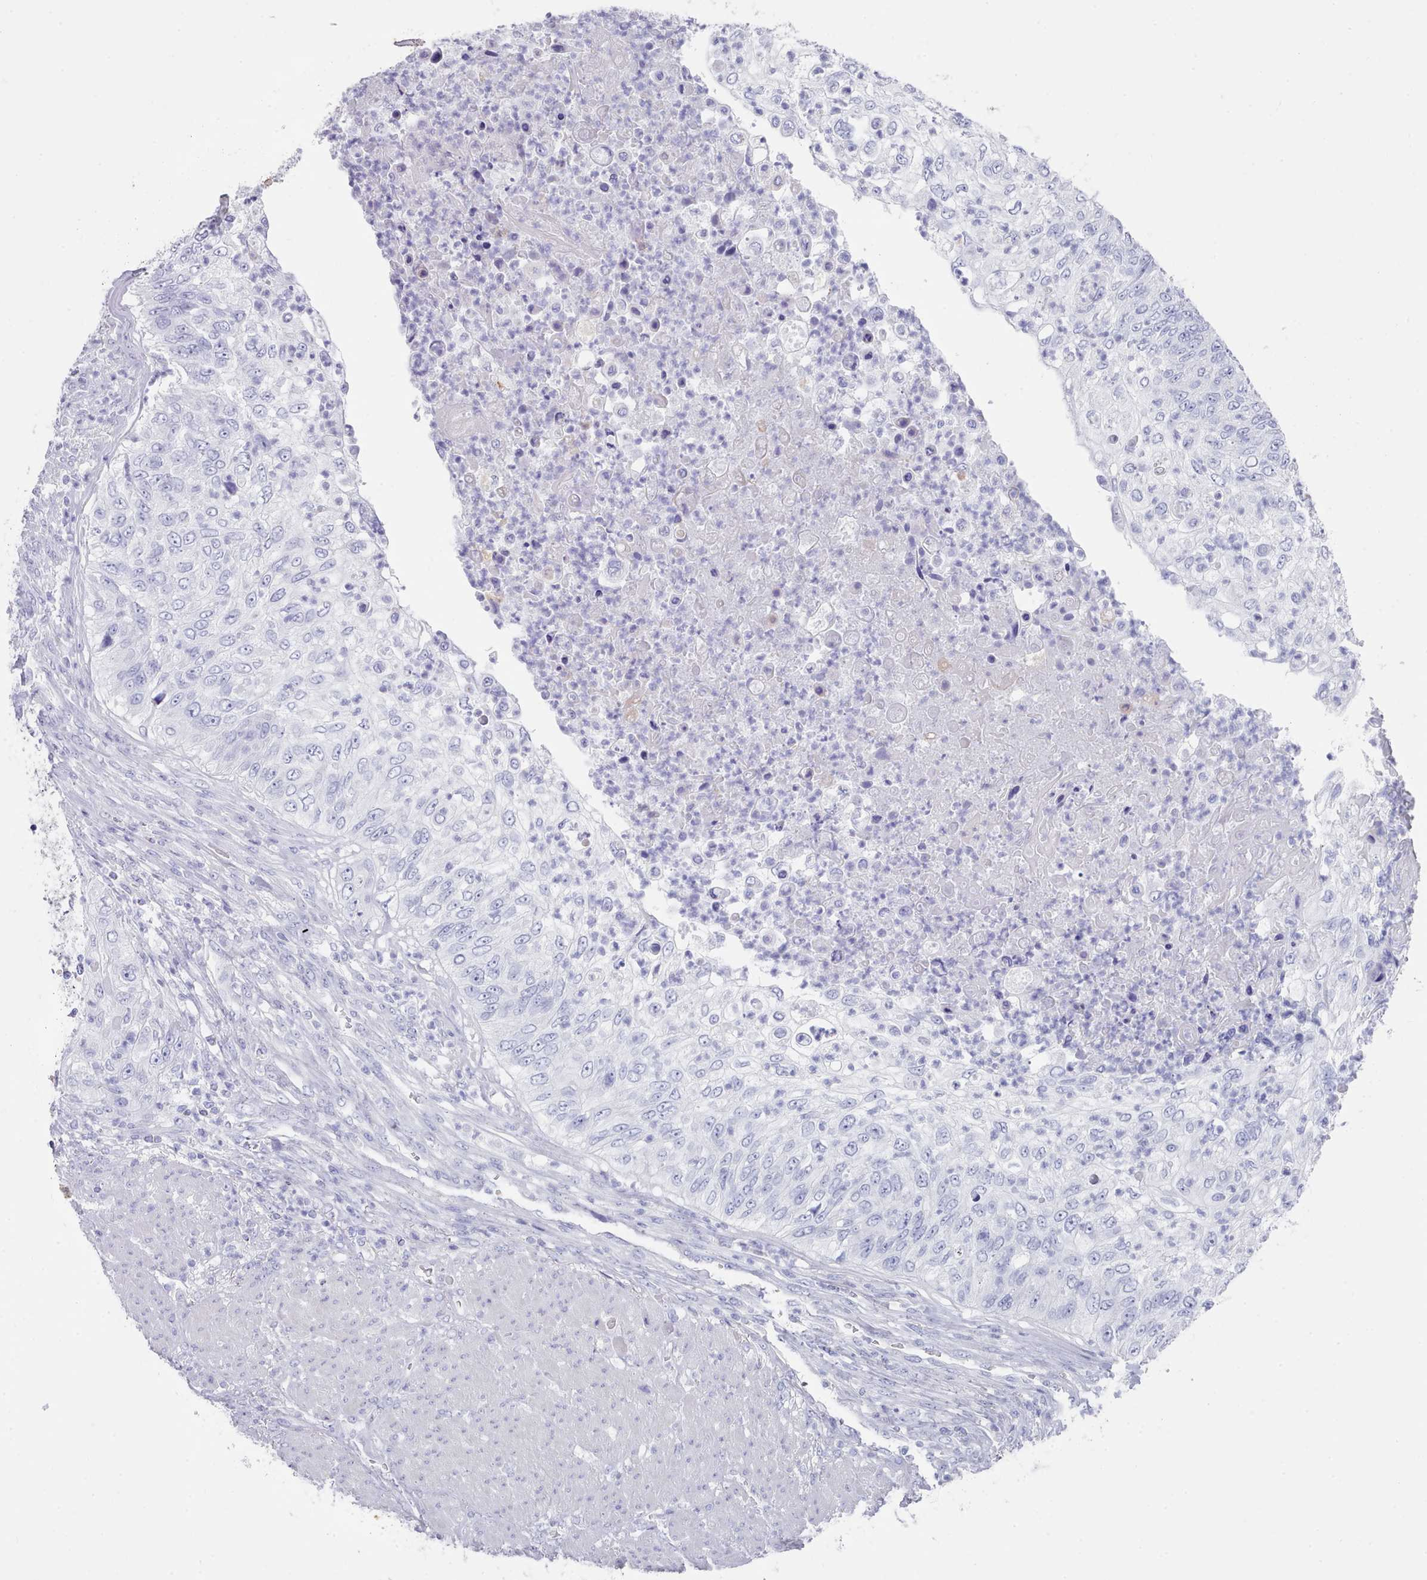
{"staining": {"intensity": "negative", "quantity": "none", "location": "none"}, "tissue": "urothelial cancer", "cell_type": "Tumor cells", "image_type": "cancer", "snomed": [{"axis": "morphology", "description": "Urothelial carcinoma, High grade"}, {"axis": "topography", "description": "Urinary bladder"}], "caption": "Immunohistochemical staining of high-grade urothelial carcinoma exhibits no significant staining in tumor cells. (DAB immunohistochemistry (IHC) with hematoxylin counter stain).", "gene": "LRRC37A", "patient": {"sex": "female", "age": 60}}